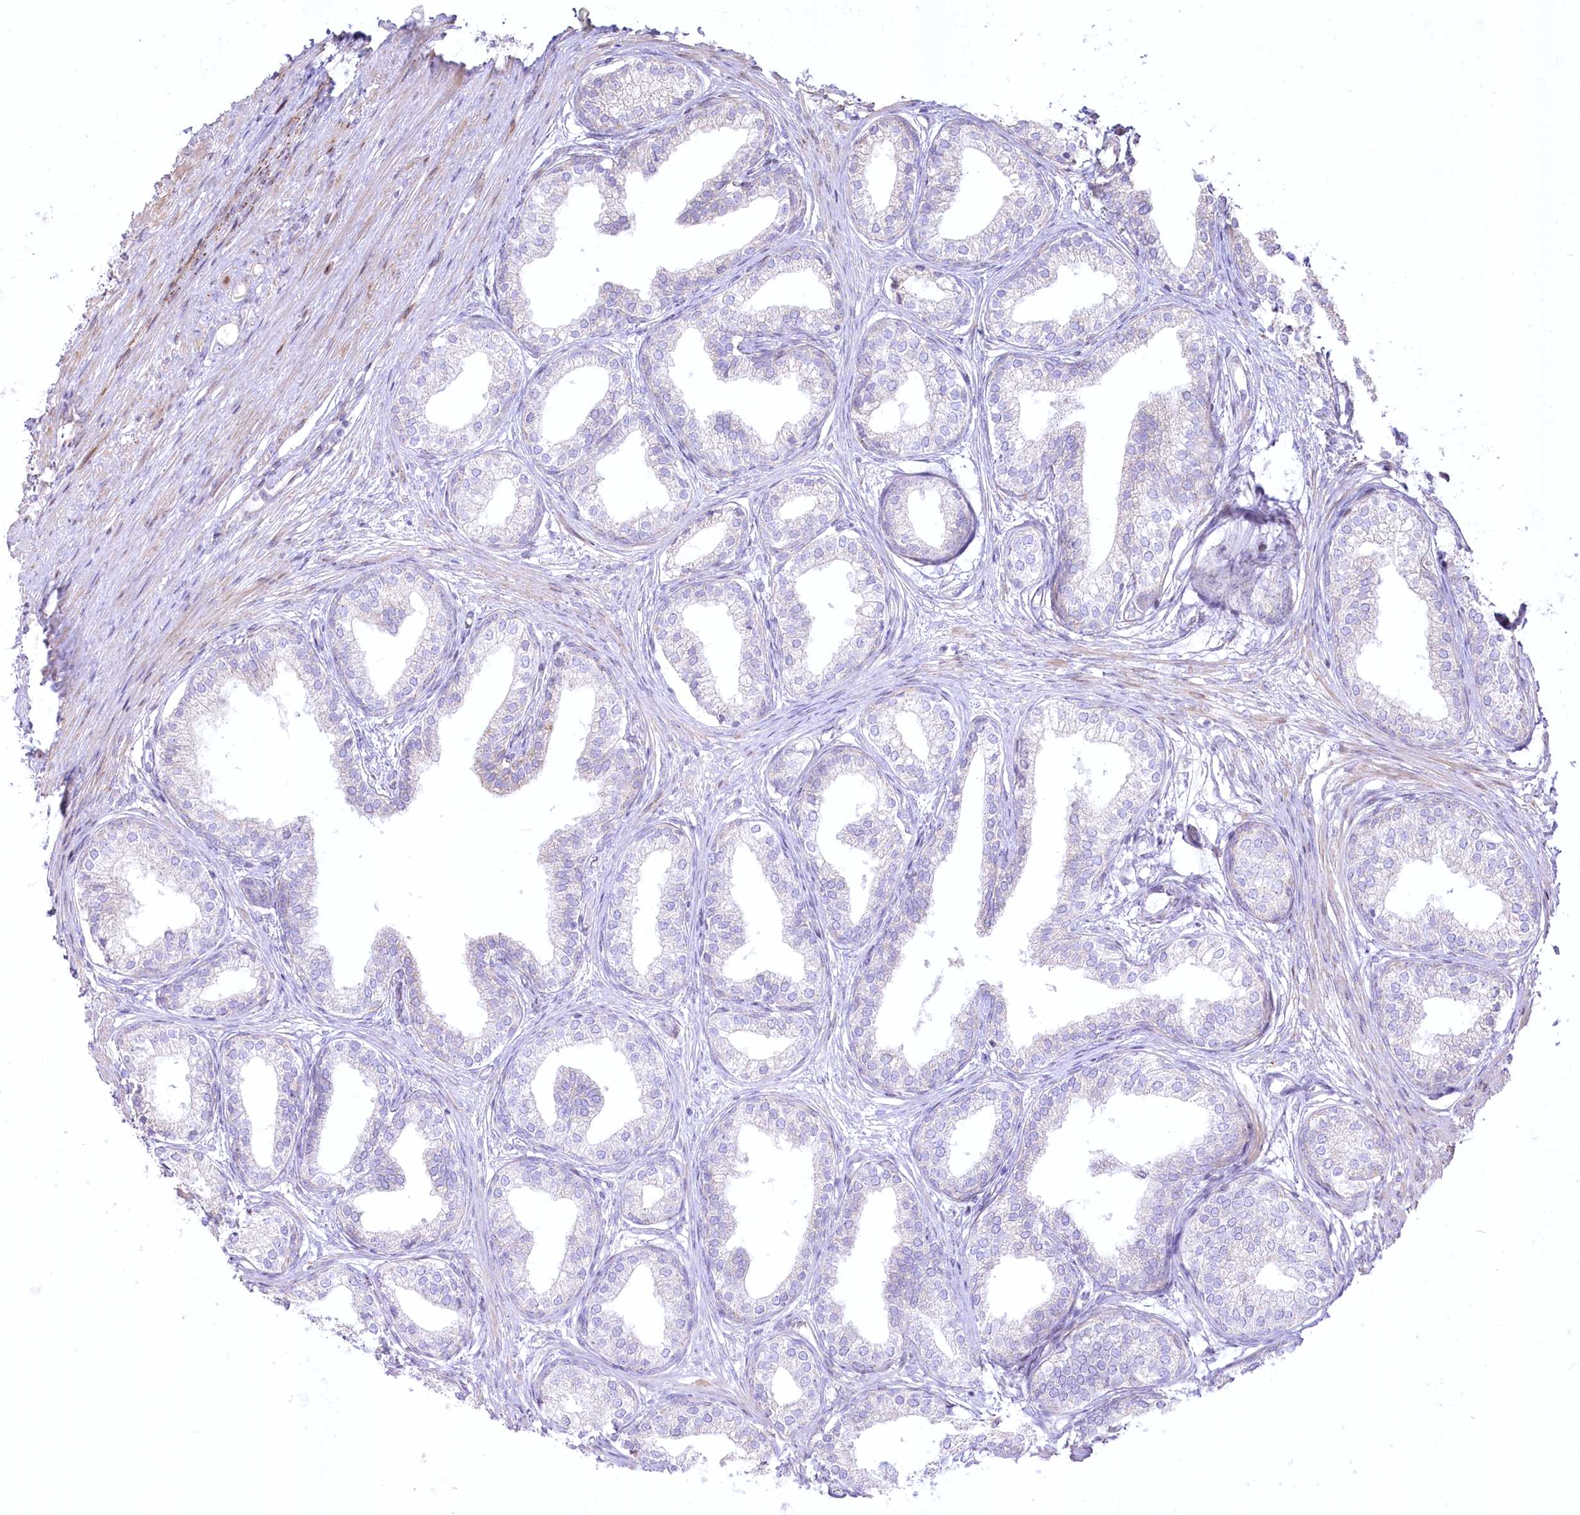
{"staining": {"intensity": "negative", "quantity": "none", "location": "none"}, "tissue": "prostate cancer", "cell_type": "Tumor cells", "image_type": "cancer", "snomed": [{"axis": "morphology", "description": "Adenocarcinoma, High grade"}, {"axis": "topography", "description": "Prostate"}], "caption": "Human prostate high-grade adenocarcinoma stained for a protein using IHC exhibits no staining in tumor cells.", "gene": "CEP164", "patient": {"sex": "male", "age": 63}}